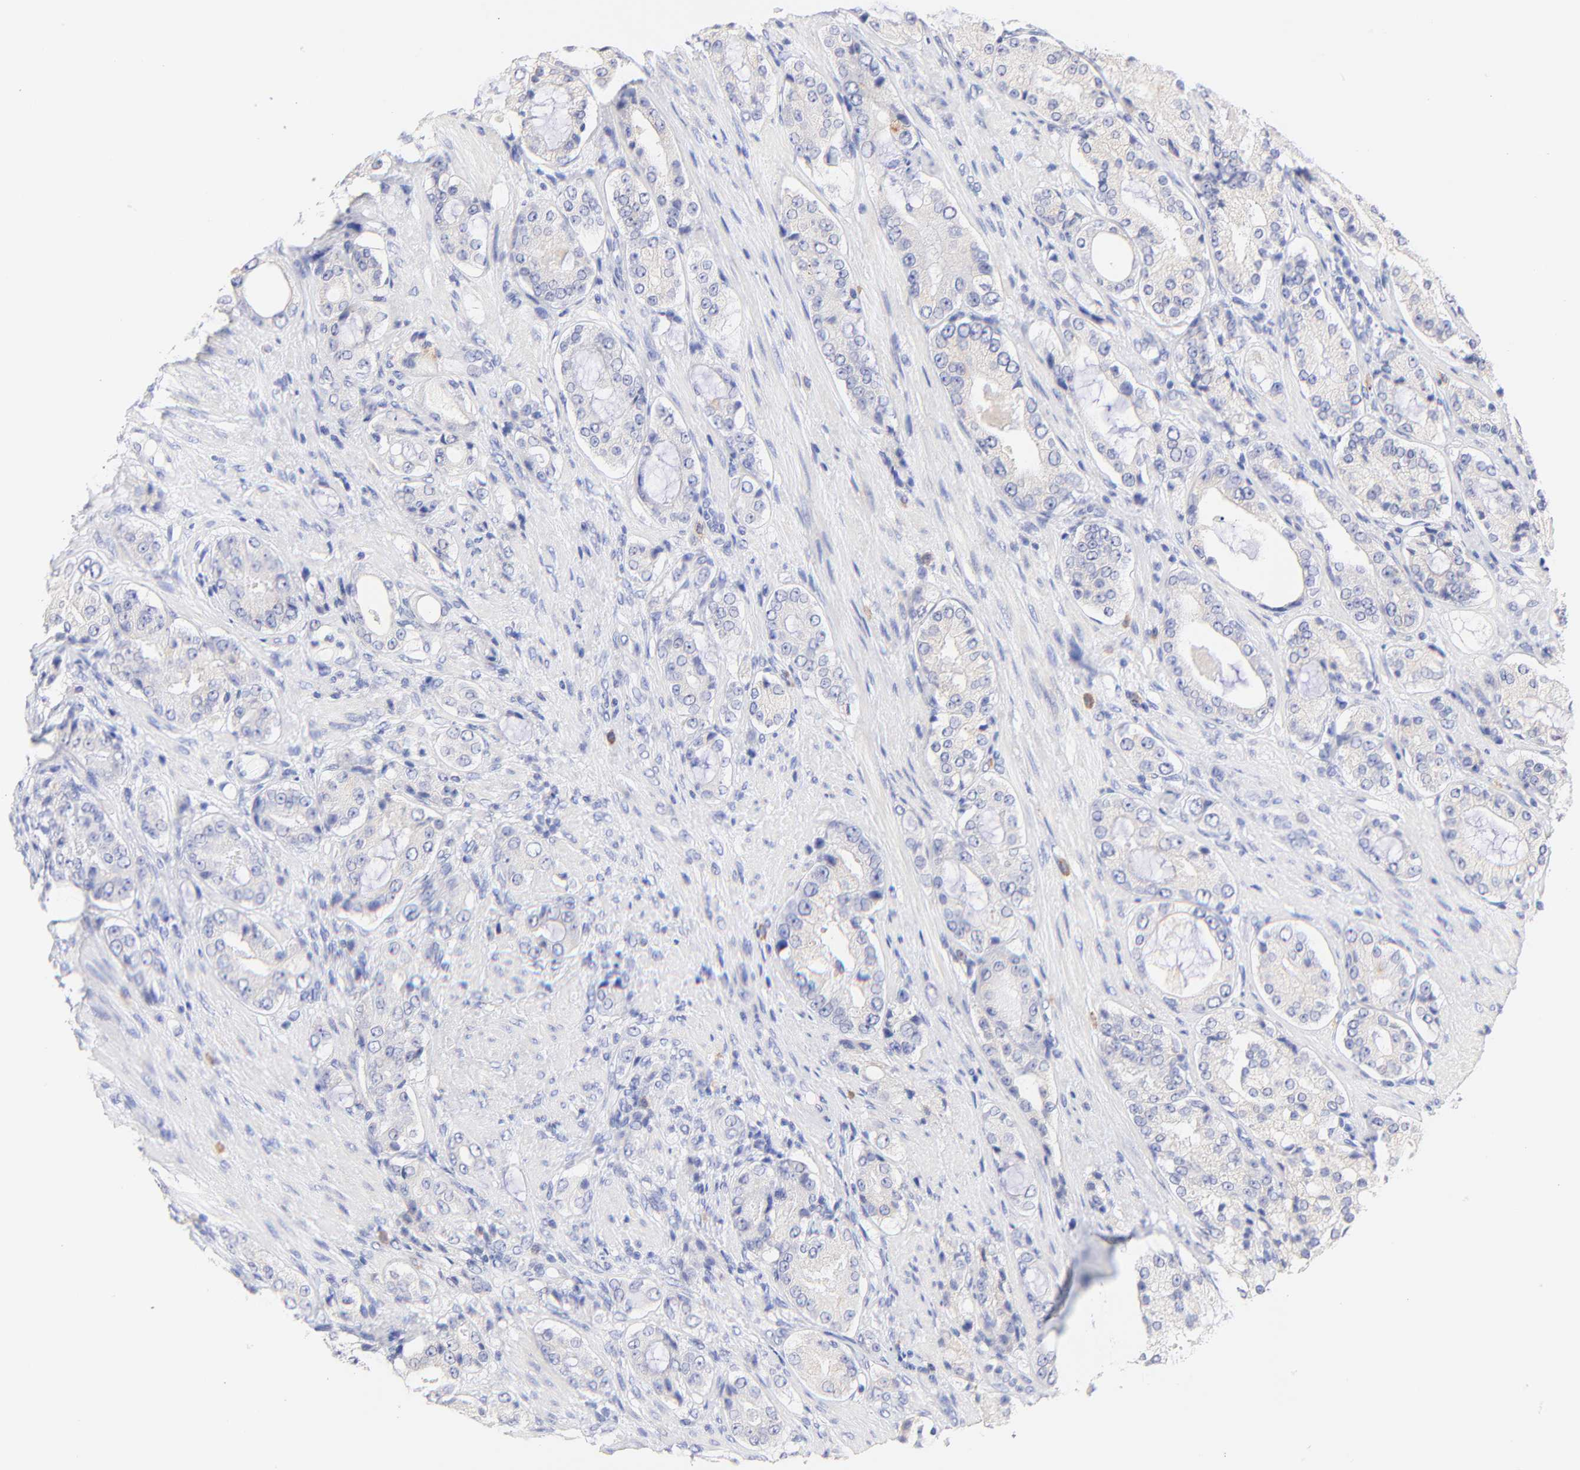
{"staining": {"intensity": "negative", "quantity": "none", "location": "none"}, "tissue": "prostate cancer", "cell_type": "Tumor cells", "image_type": "cancer", "snomed": [{"axis": "morphology", "description": "Adenocarcinoma, High grade"}, {"axis": "topography", "description": "Prostate"}], "caption": "This is an IHC micrograph of prostate cancer. There is no positivity in tumor cells.", "gene": "EBP", "patient": {"sex": "male", "age": 72}}